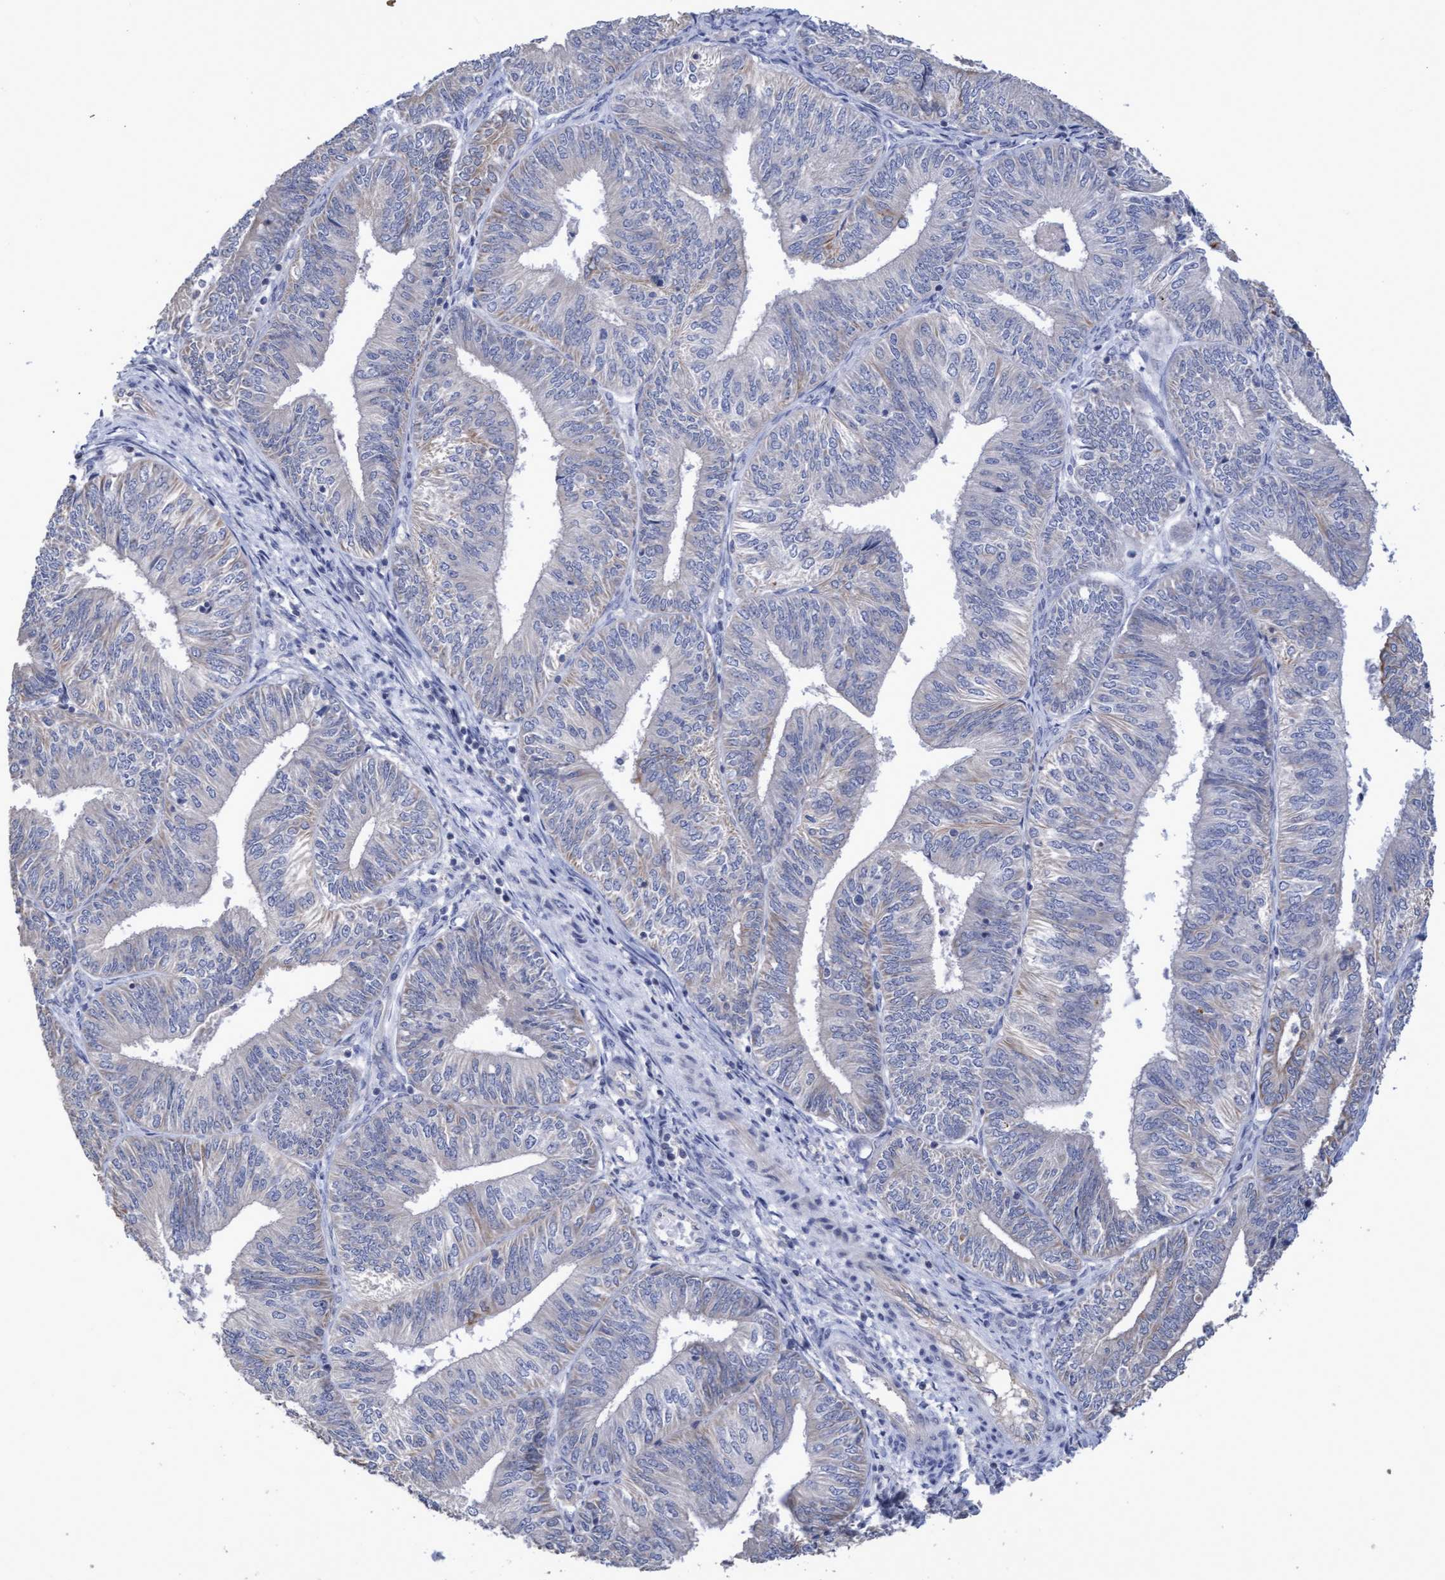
{"staining": {"intensity": "negative", "quantity": "none", "location": "none"}, "tissue": "endometrial cancer", "cell_type": "Tumor cells", "image_type": "cancer", "snomed": [{"axis": "morphology", "description": "Adenocarcinoma, NOS"}, {"axis": "topography", "description": "Endometrium"}], "caption": "IHC of human endometrial cancer (adenocarcinoma) displays no staining in tumor cells.", "gene": "KRT24", "patient": {"sex": "female", "age": 58}}